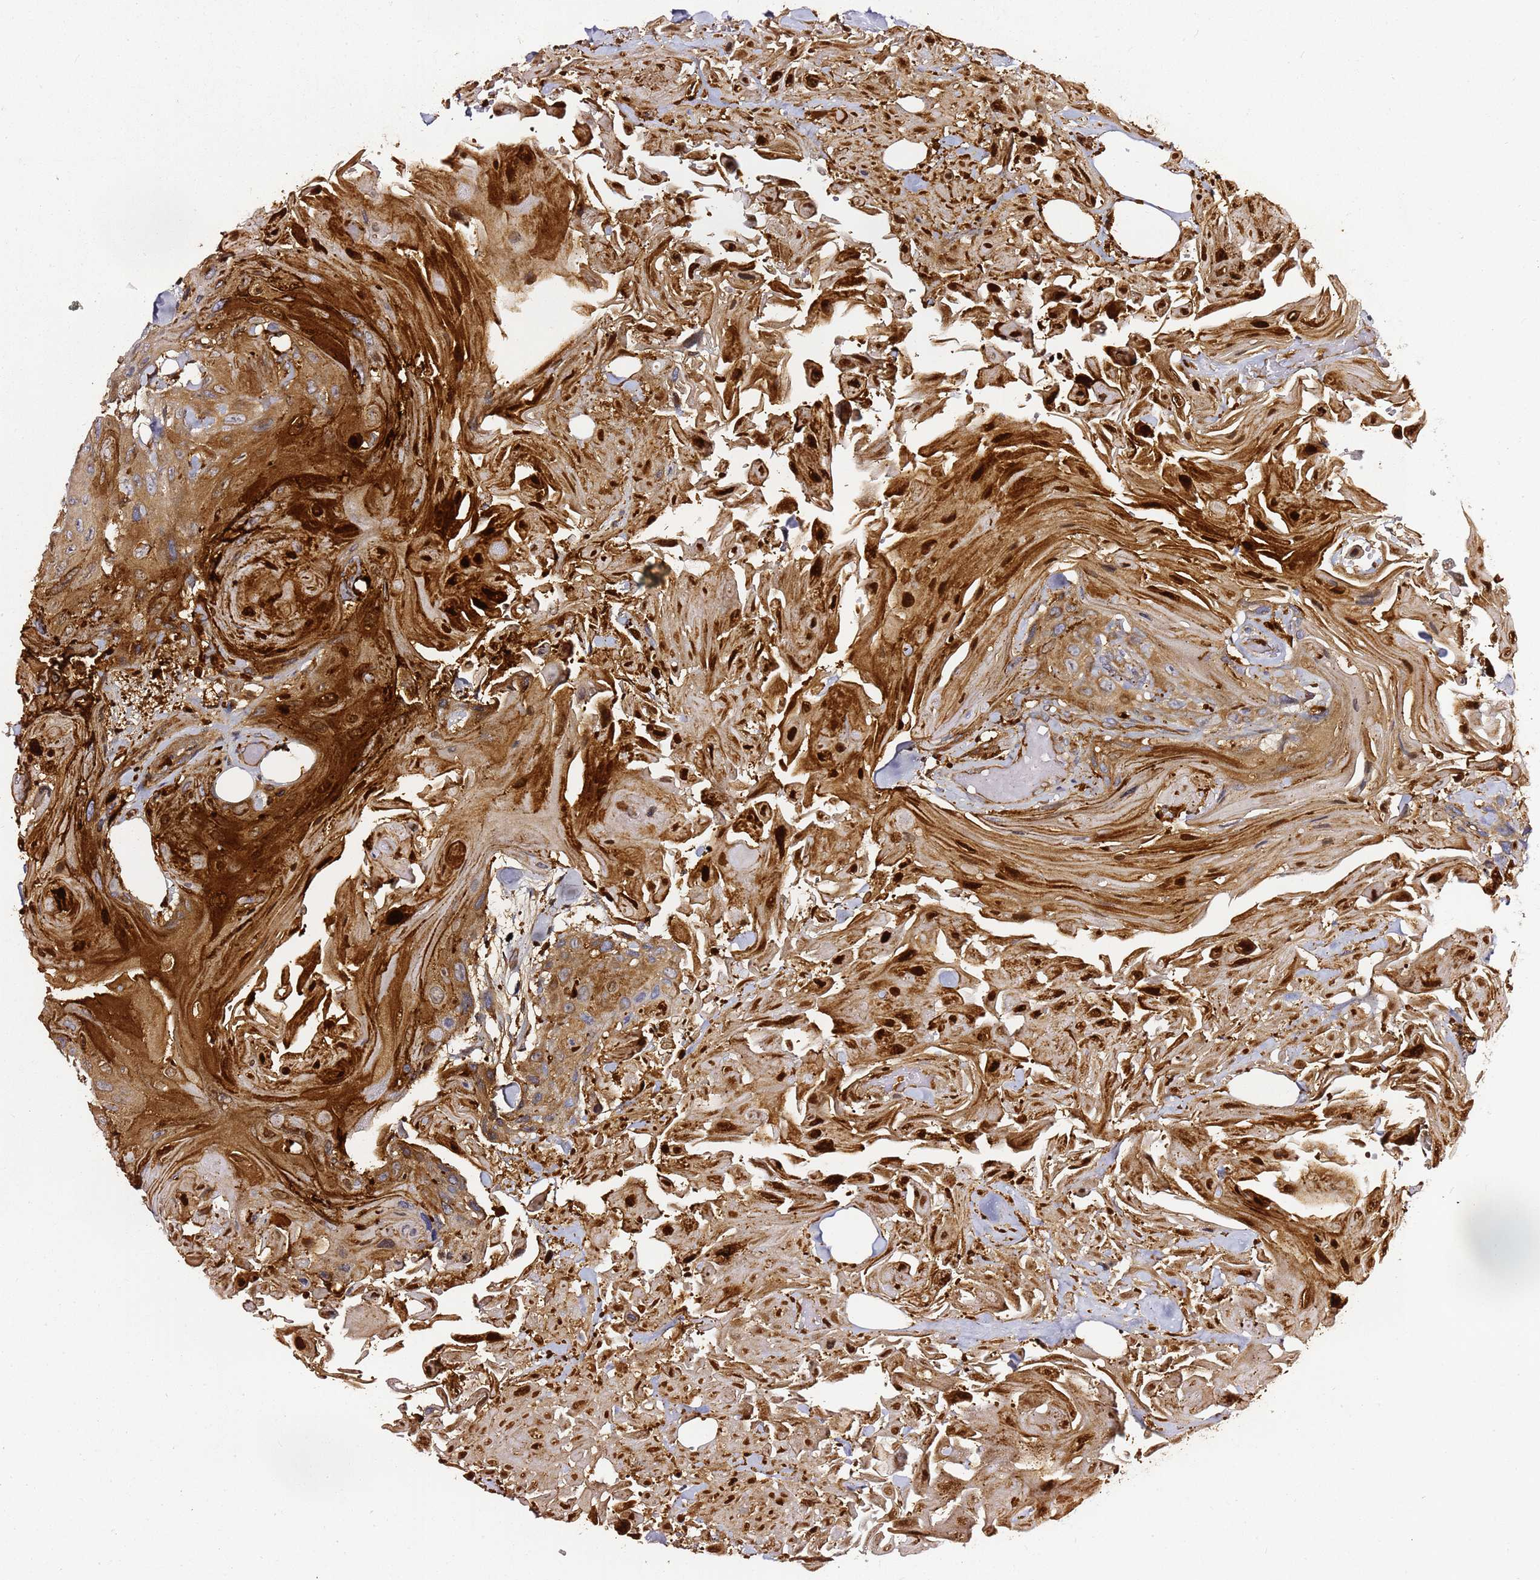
{"staining": {"intensity": "strong", "quantity": "25%-75%", "location": "cytoplasmic/membranous,nuclear"}, "tissue": "head and neck cancer", "cell_type": "Tumor cells", "image_type": "cancer", "snomed": [{"axis": "morphology", "description": "Squamous cell carcinoma, NOS"}, {"axis": "topography", "description": "Head-Neck"}], "caption": "IHC photomicrograph of head and neck squamous cell carcinoma stained for a protein (brown), which reveals high levels of strong cytoplasmic/membranous and nuclear expression in approximately 25%-75% of tumor cells.", "gene": "KIF7", "patient": {"sex": "male", "age": 81}}